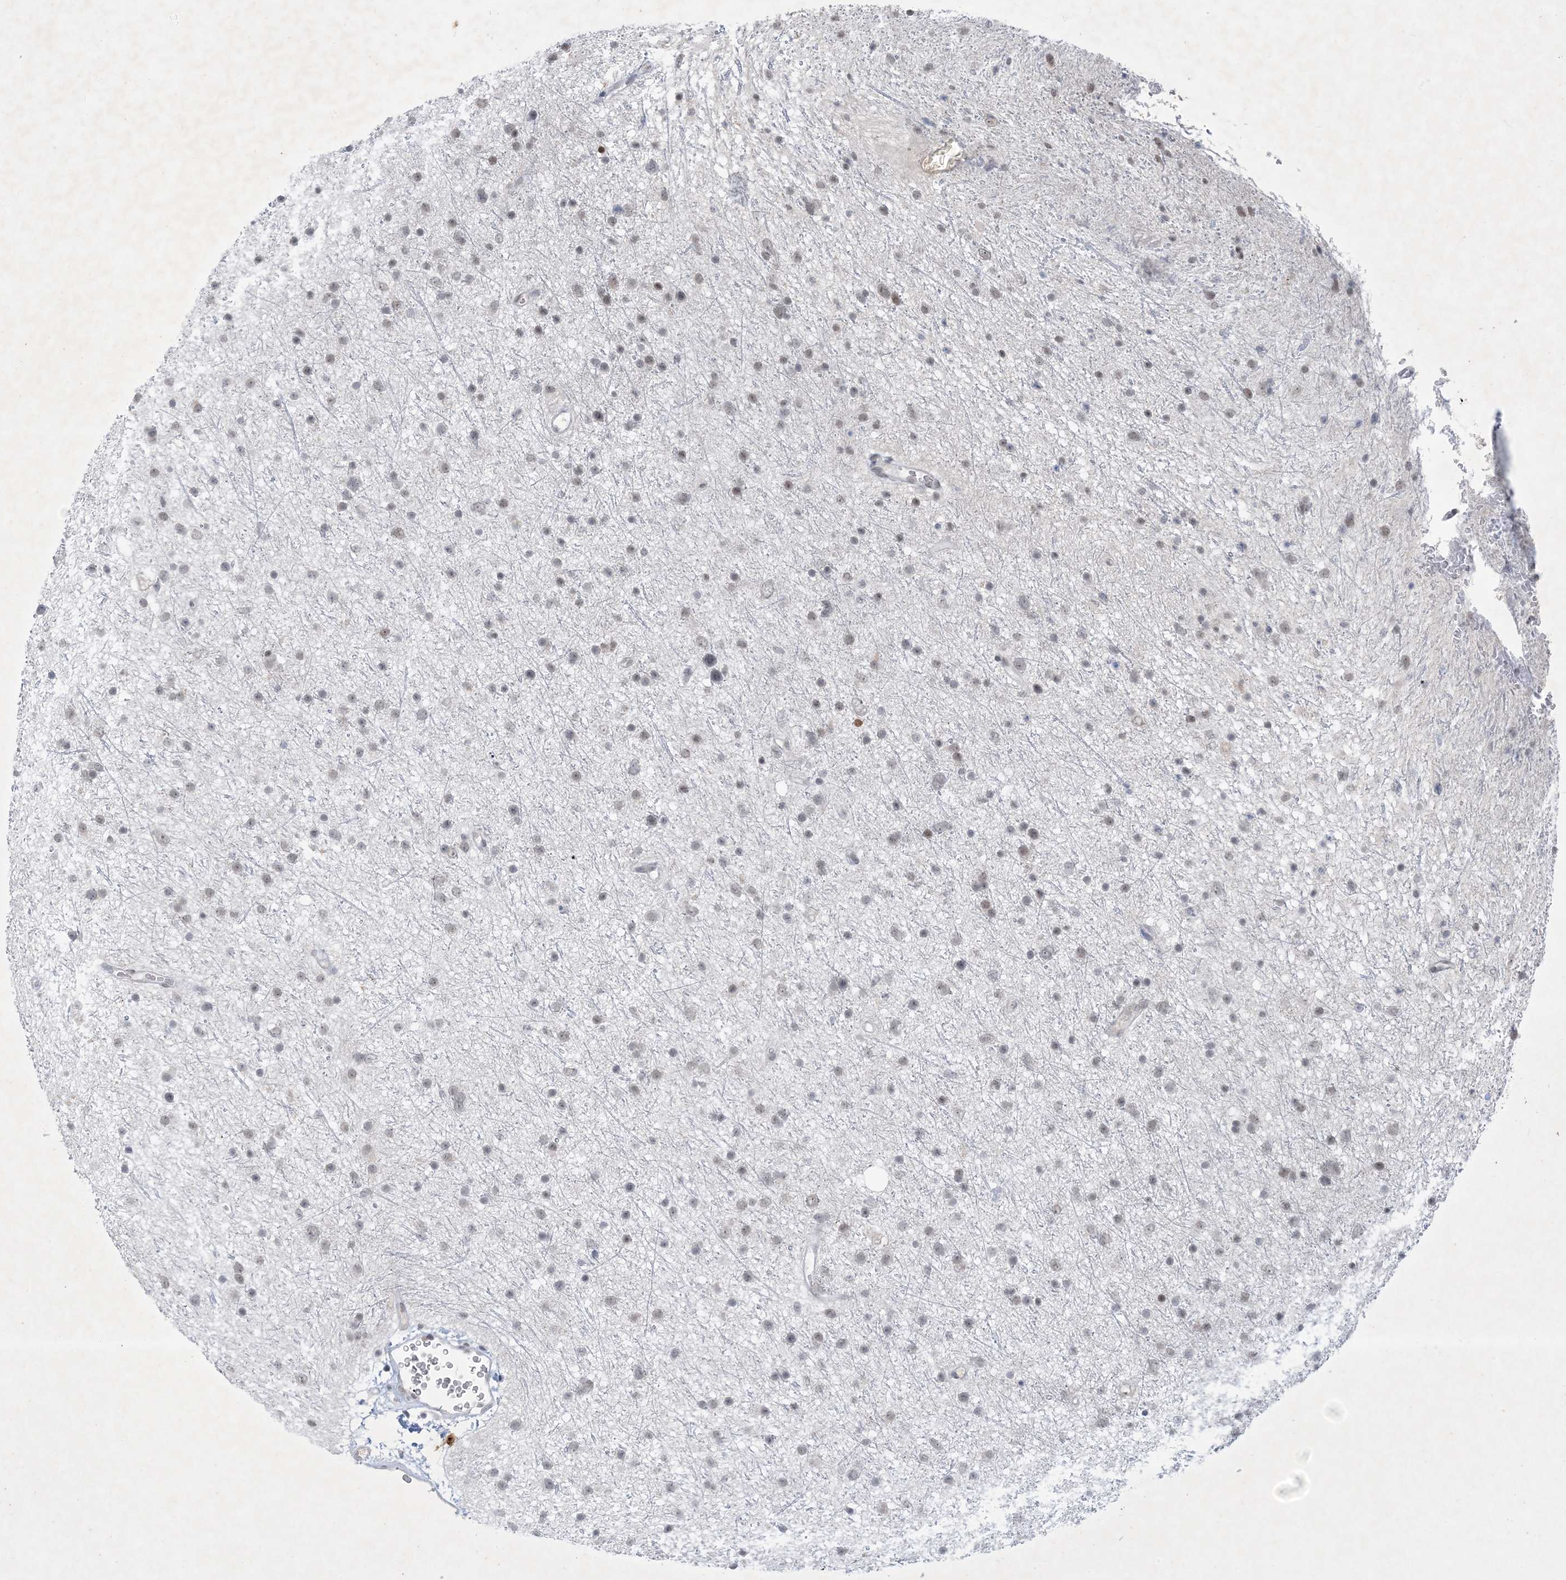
{"staining": {"intensity": "weak", "quantity": "25%-75%", "location": "nuclear"}, "tissue": "glioma", "cell_type": "Tumor cells", "image_type": "cancer", "snomed": [{"axis": "morphology", "description": "Glioma, malignant, Low grade"}, {"axis": "topography", "description": "Cerebral cortex"}], "caption": "Tumor cells demonstrate weak nuclear expression in approximately 25%-75% of cells in low-grade glioma (malignant). The staining is performed using DAB (3,3'-diaminobenzidine) brown chromogen to label protein expression. The nuclei are counter-stained blue using hematoxylin.", "gene": "ZNF674", "patient": {"sex": "female", "age": 39}}